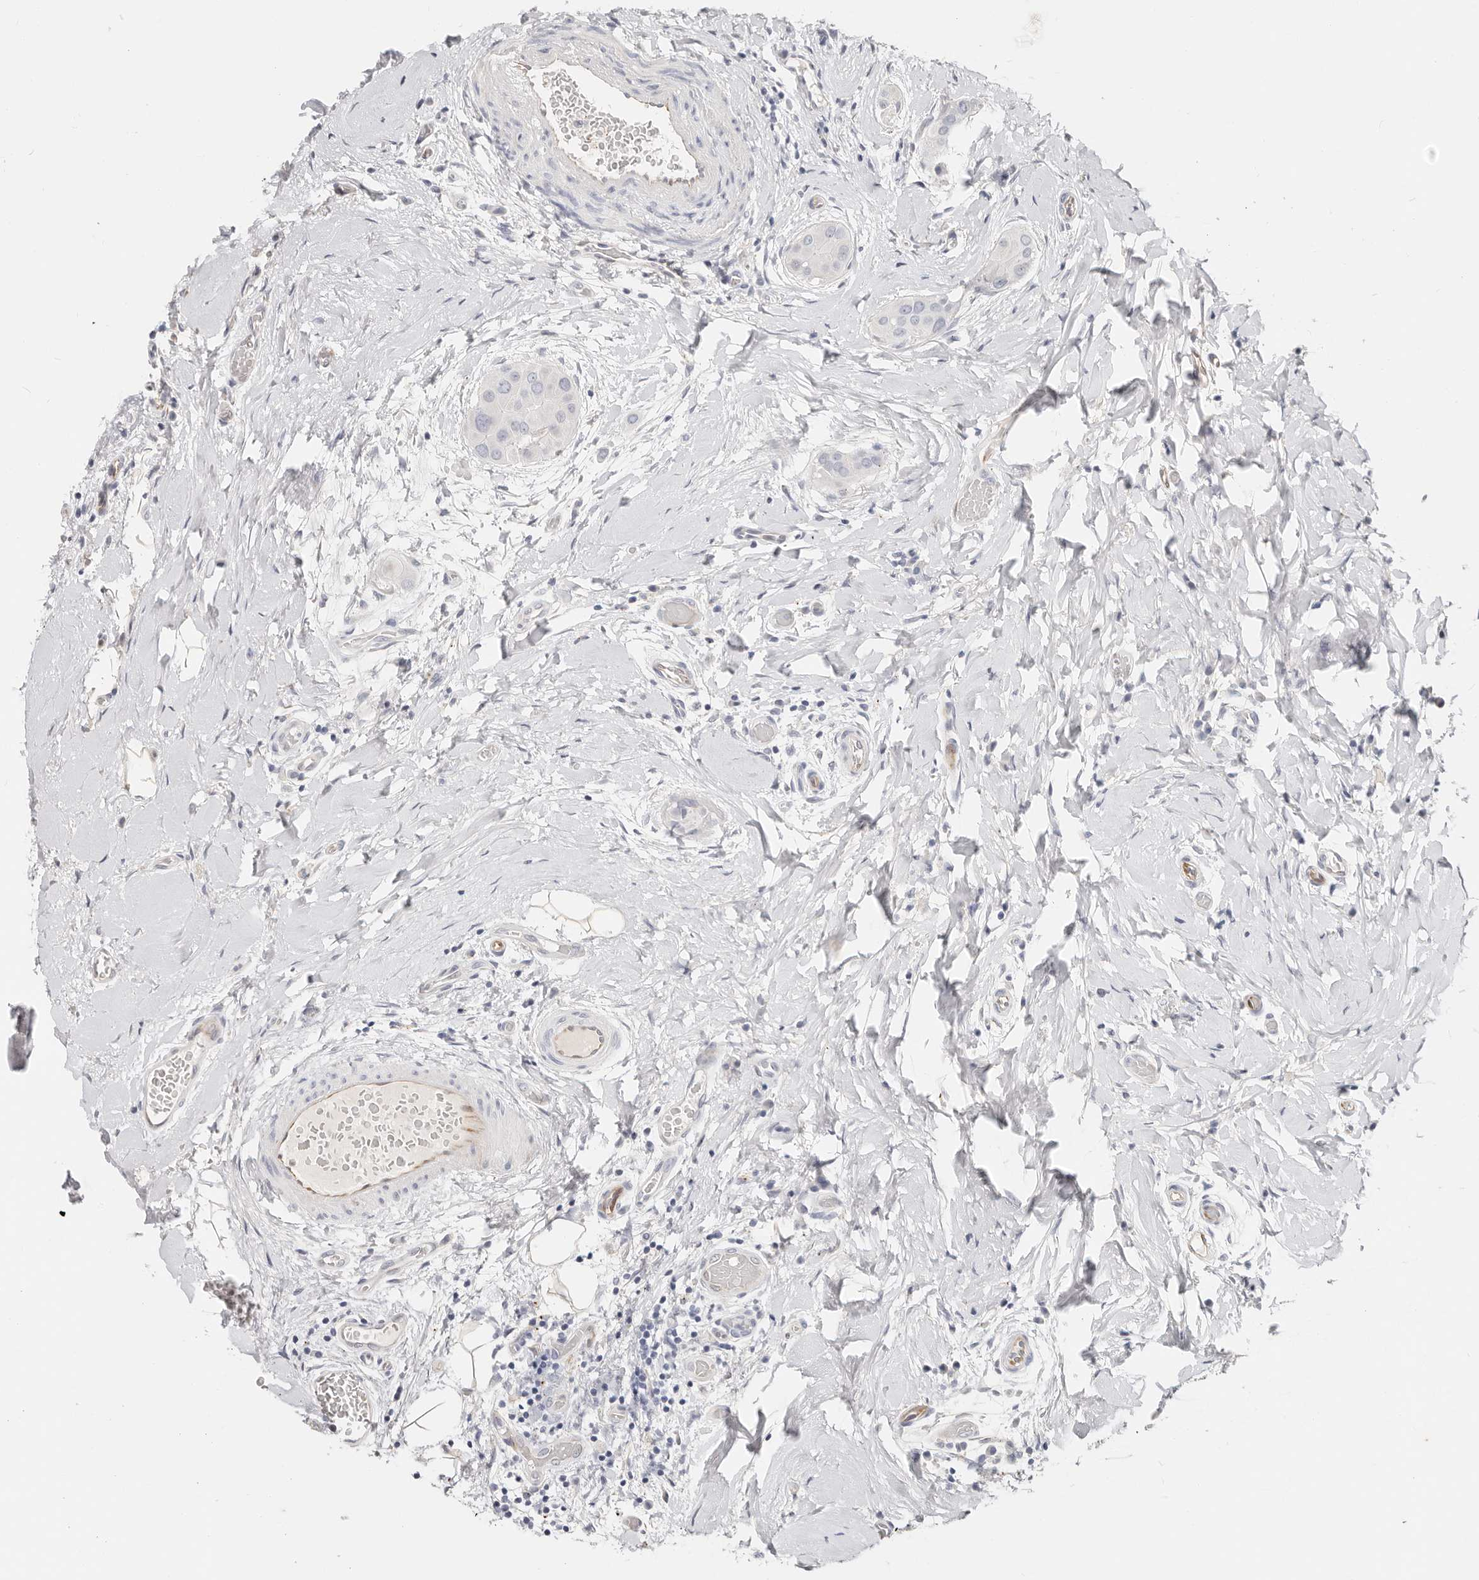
{"staining": {"intensity": "negative", "quantity": "none", "location": "none"}, "tissue": "thyroid cancer", "cell_type": "Tumor cells", "image_type": "cancer", "snomed": [{"axis": "morphology", "description": "Papillary adenocarcinoma, NOS"}, {"axis": "topography", "description": "Thyroid gland"}], "caption": "This is a histopathology image of immunohistochemistry staining of thyroid cancer (papillary adenocarcinoma), which shows no positivity in tumor cells. The staining is performed using DAB (3,3'-diaminobenzidine) brown chromogen with nuclei counter-stained in using hematoxylin.", "gene": "ZRANB1", "patient": {"sex": "male", "age": 33}}